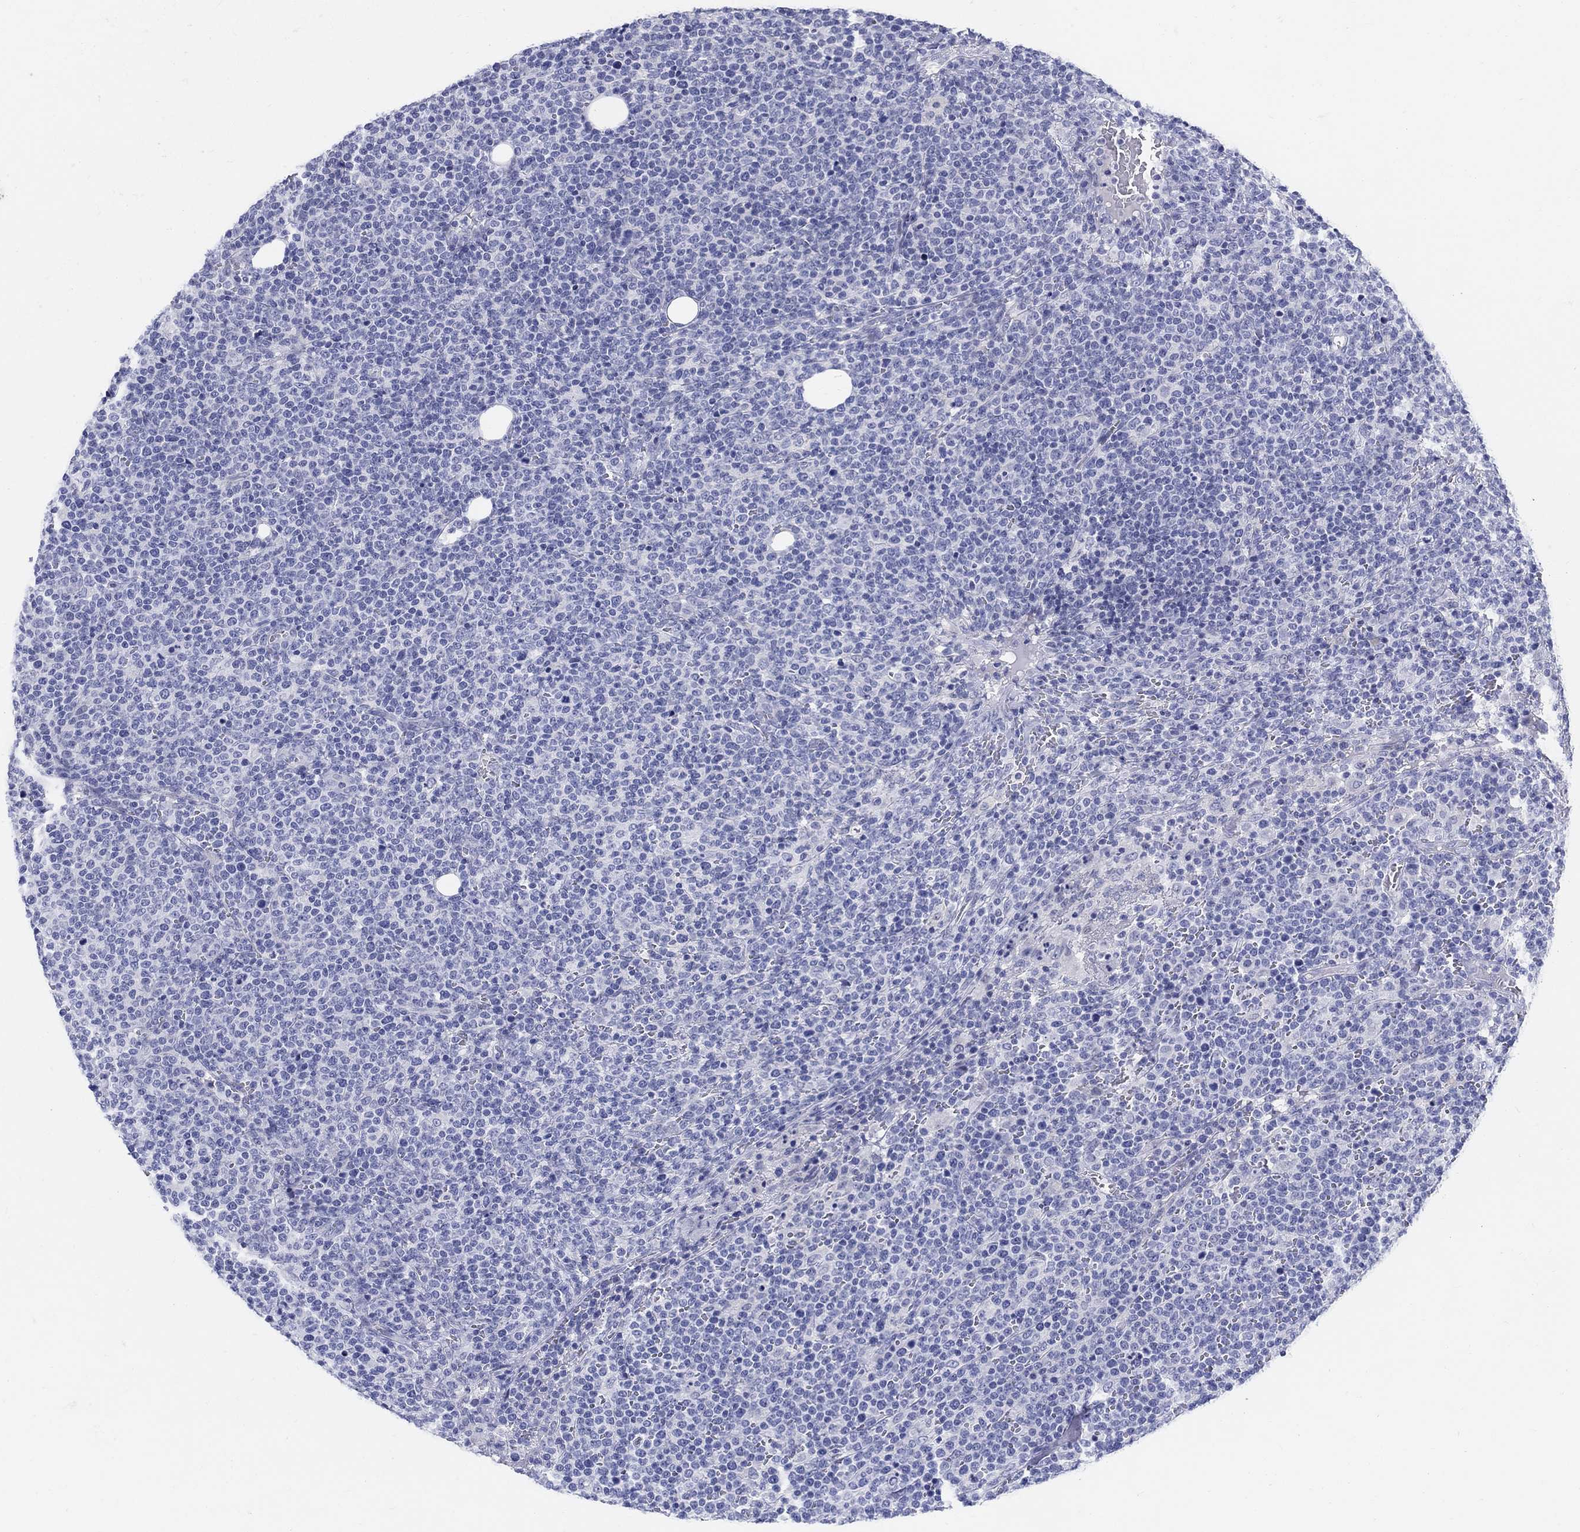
{"staining": {"intensity": "negative", "quantity": "none", "location": "none"}, "tissue": "lymphoma", "cell_type": "Tumor cells", "image_type": "cancer", "snomed": [{"axis": "morphology", "description": "Malignant lymphoma, non-Hodgkin's type, High grade"}, {"axis": "topography", "description": "Lymph node"}], "caption": "High-grade malignant lymphoma, non-Hodgkin's type was stained to show a protein in brown. There is no significant staining in tumor cells. (DAB (3,3'-diaminobenzidine) immunohistochemistry, high magnification).", "gene": "CRYGS", "patient": {"sex": "male", "age": 61}}